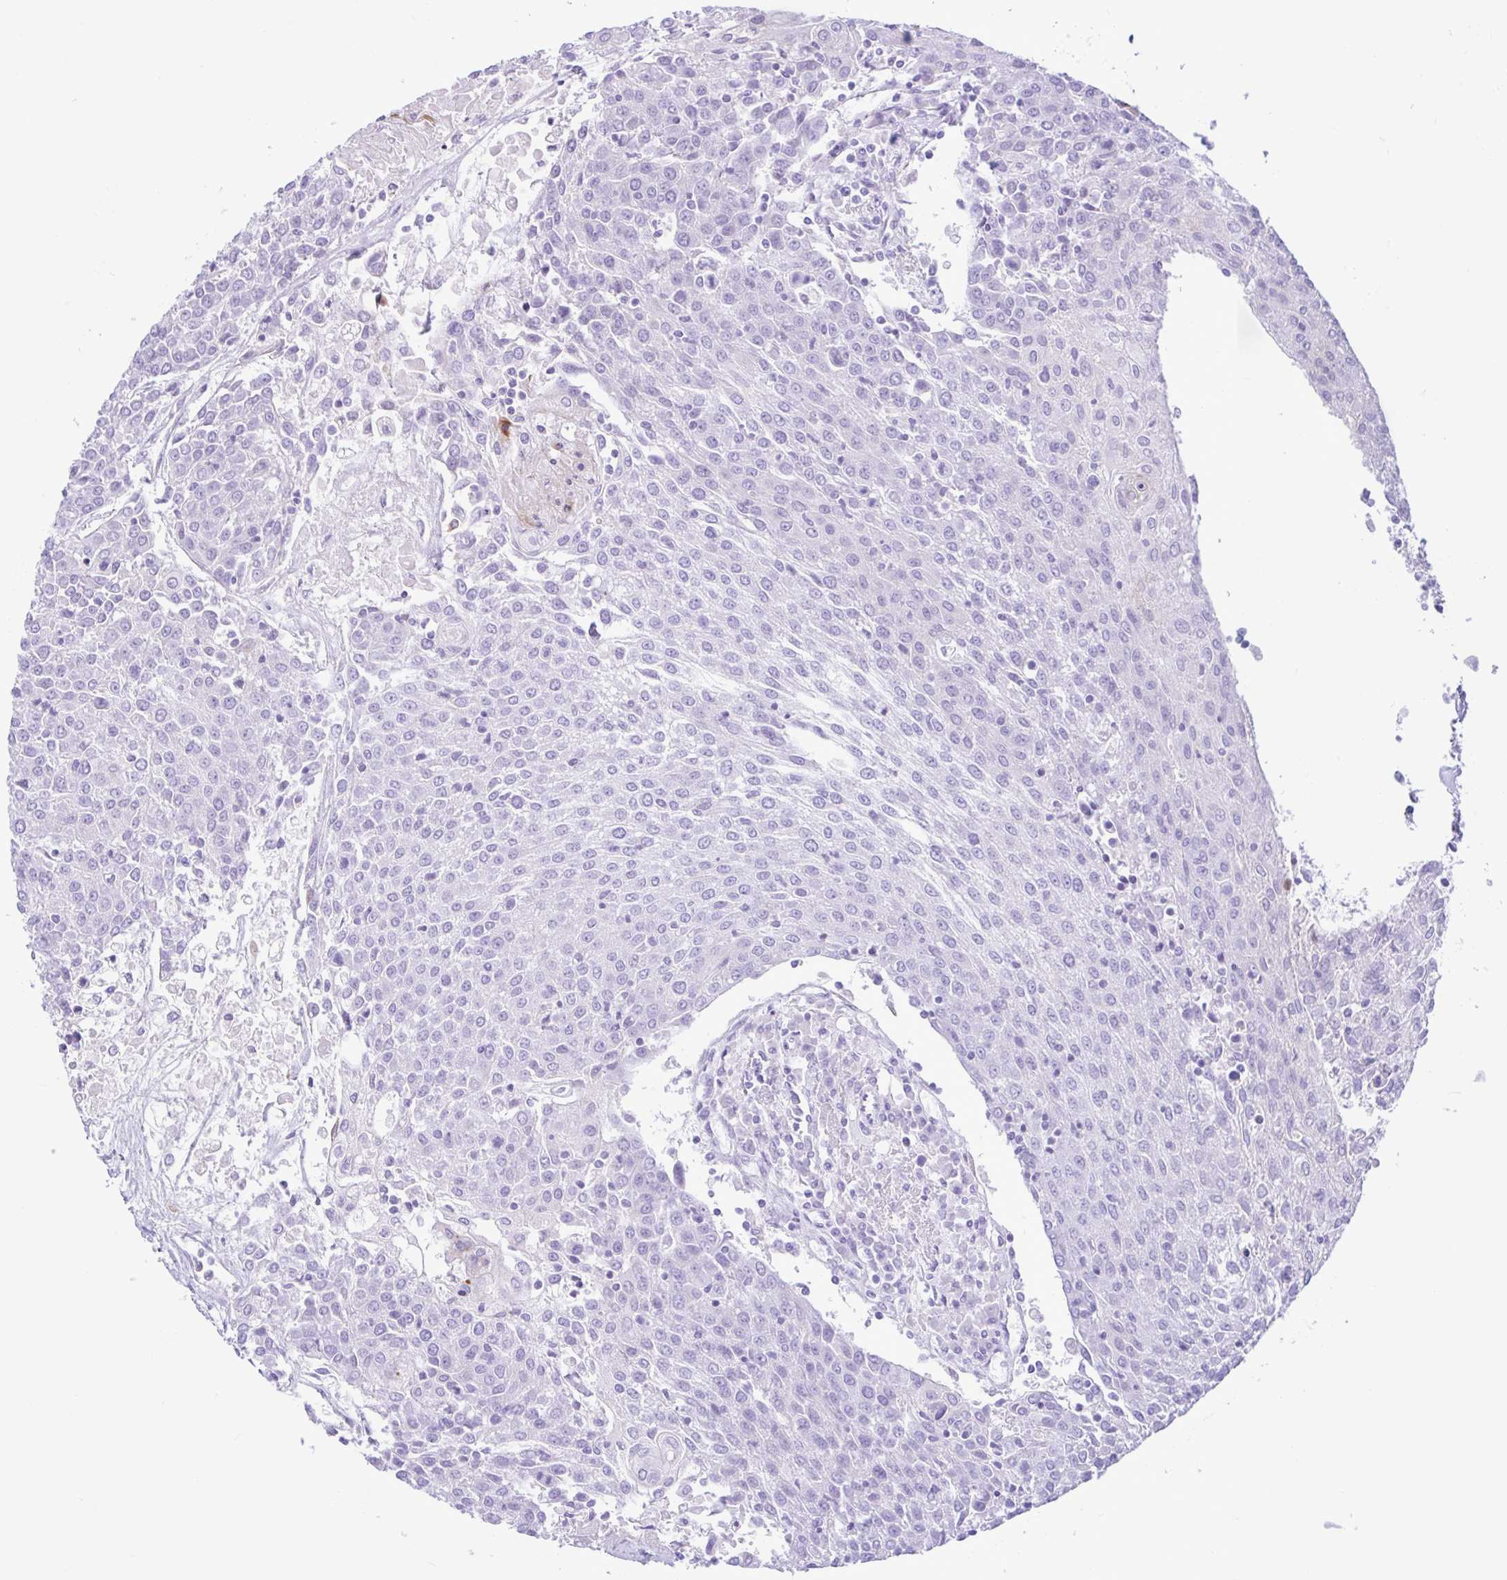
{"staining": {"intensity": "negative", "quantity": "none", "location": "none"}, "tissue": "urothelial cancer", "cell_type": "Tumor cells", "image_type": "cancer", "snomed": [{"axis": "morphology", "description": "Urothelial carcinoma, High grade"}, {"axis": "topography", "description": "Urinary bladder"}], "caption": "This is an immunohistochemistry image of urothelial cancer. There is no staining in tumor cells.", "gene": "ZNF101", "patient": {"sex": "female", "age": 85}}